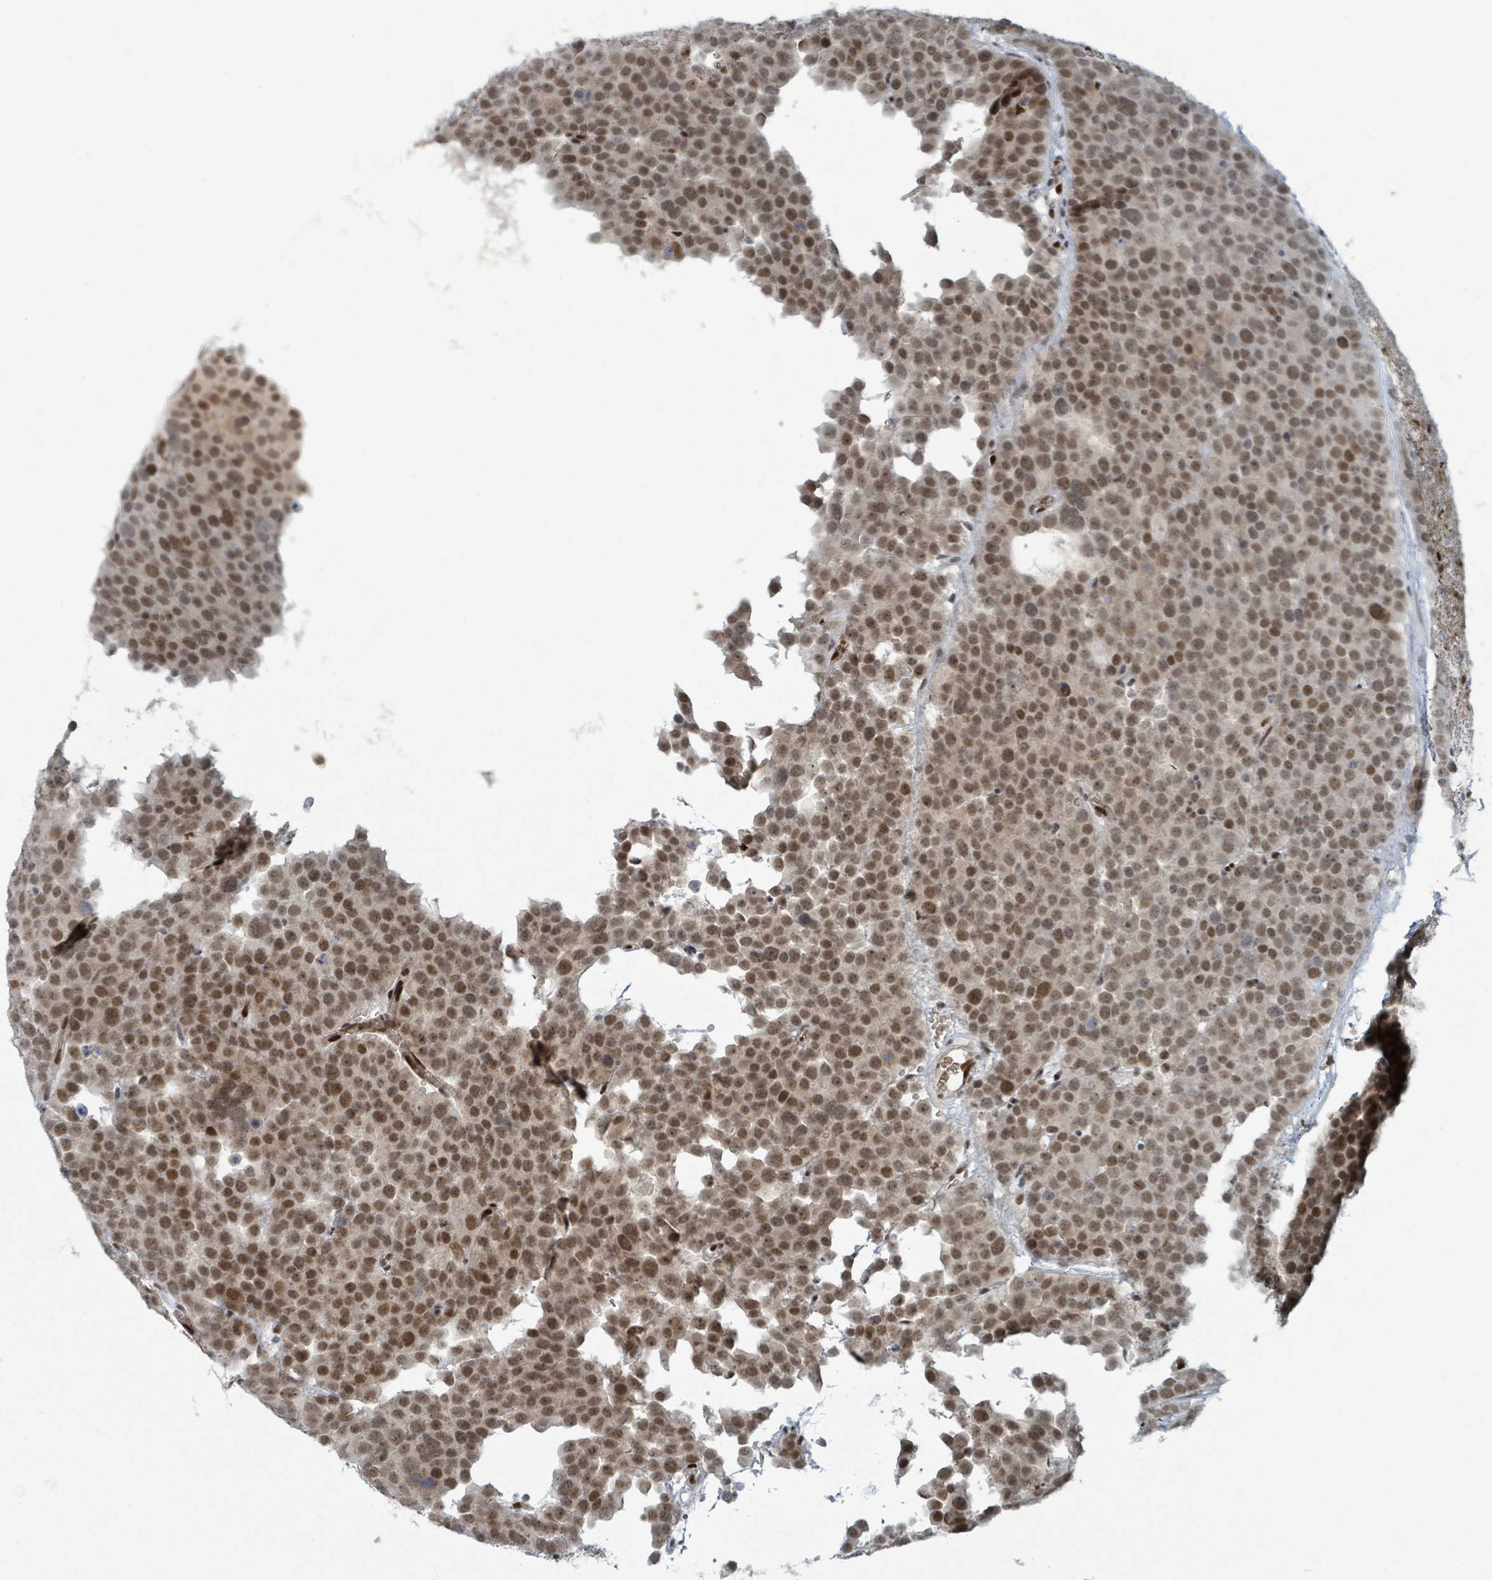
{"staining": {"intensity": "moderate", "quantity": ">75%", "location": "nuclear"}, "tissue": "testis cancer", "cell_type": "Tumor cells", "image_type": "cancer", "snomed": [{"axis": "morphology", "description": "Seminoma, NOS"}, {"axis": "topography", "description": "Testis"}], "caption": "A photomicrograph of testis cancer (seminoma) stained for a protein displays moderate nuclear brown staining in tumor cells. The staining was performed using DAB (3,3'-diaminobenzidine) to visualize the protein expression in brown, while the nuclei were stained in blue with hematoxylin (Magnification: 20x).", "gene": "KLF3", "patient": {"sex": "male", "age": 71}}